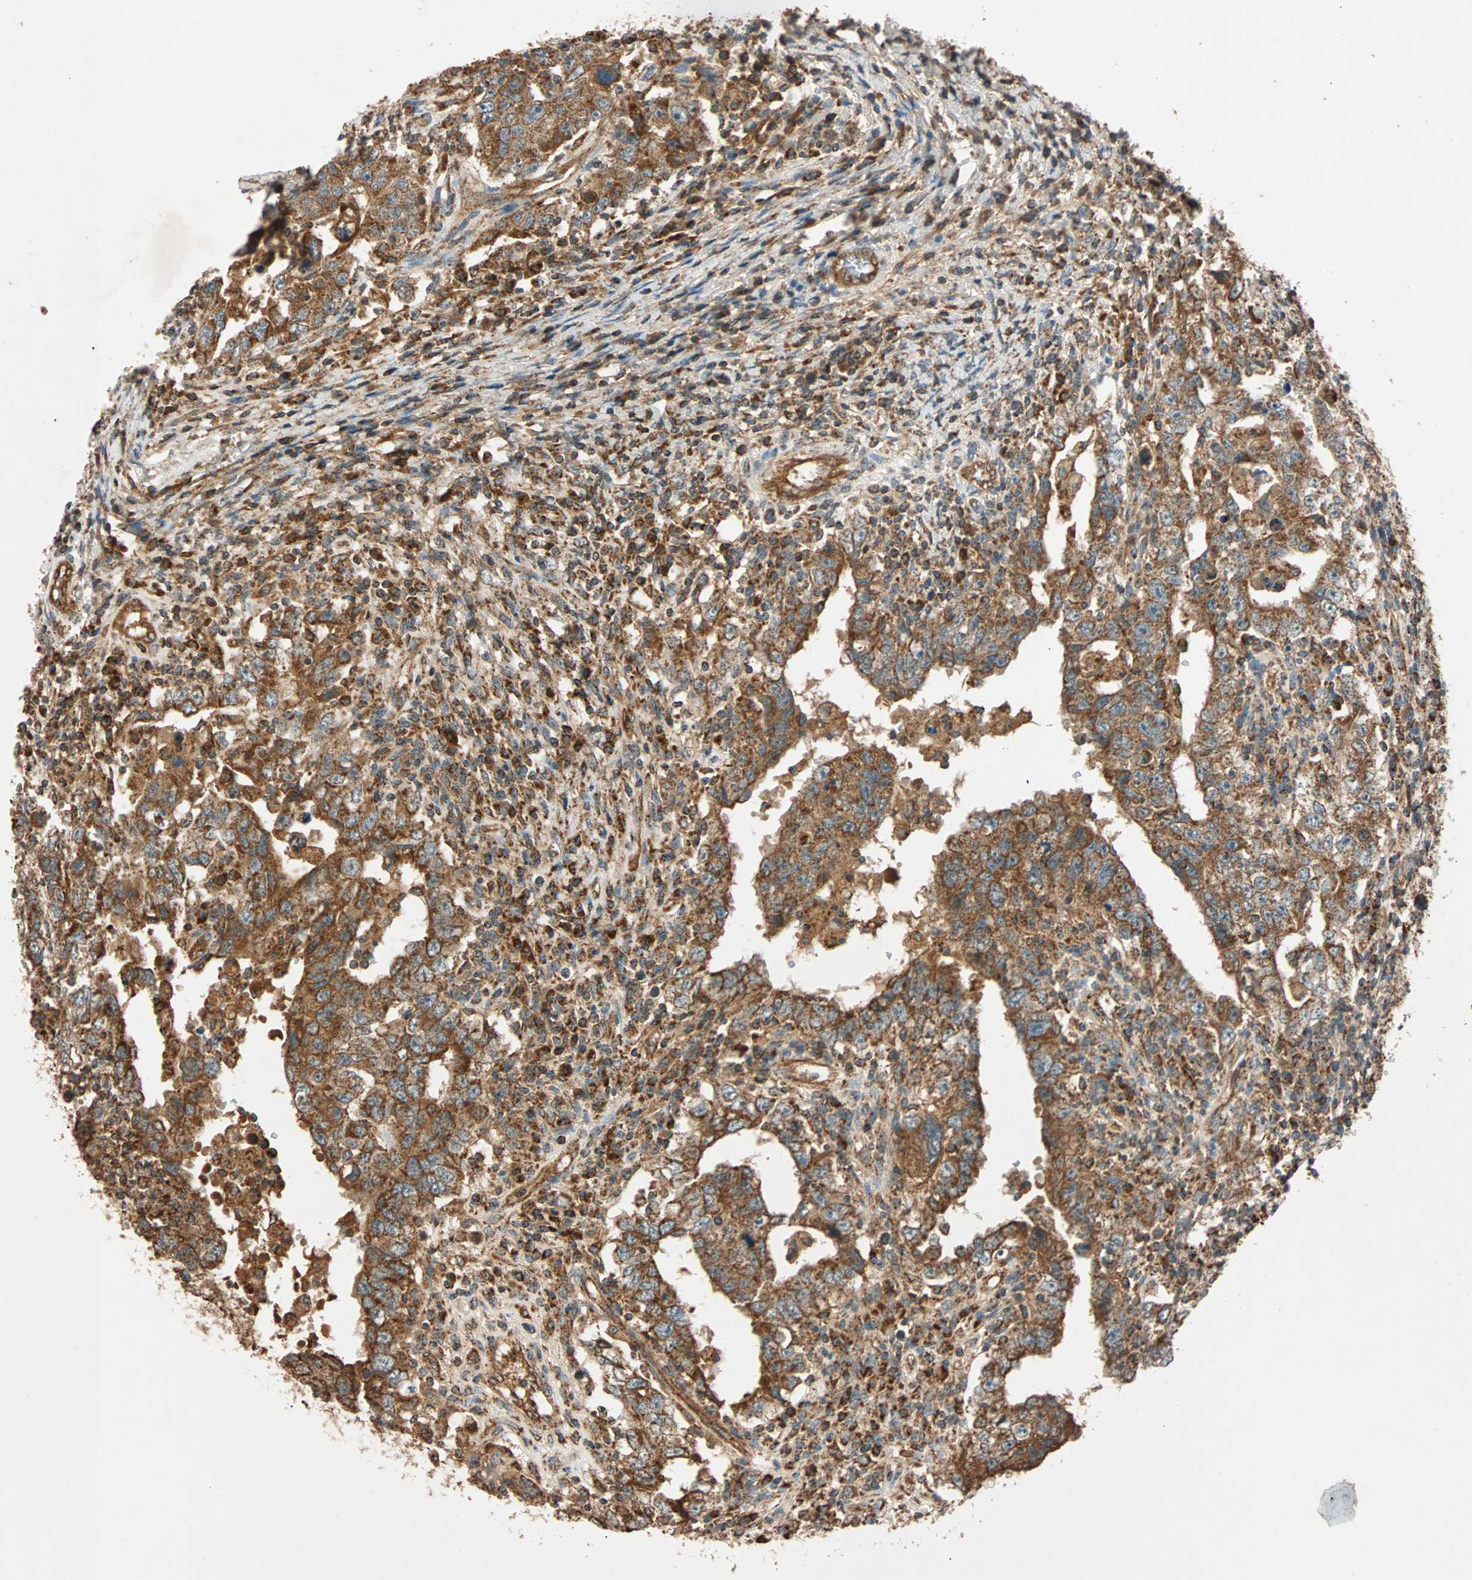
{"staining": {"intensity": "strong", "quantity": ">75%", "location": "cytoplasmic/membranous"}, "tissue": "testis cancer", "cell_type": "Tumor cells", "image_type": "cancer", "snomed": [{"axis": "morphology", "description": "Carcinoma, Embryonal, NOS"}, {"axis": "topography", "description": "Testis"}], "caption": "Embryonal carcinoma (testis) stained with a brown dye displays strong cytoplasmic/membranous positive expression in approximately >75% of tumor cells.", "gene": "MAPK1", "patient": {"sex": "male", "age": 26}}